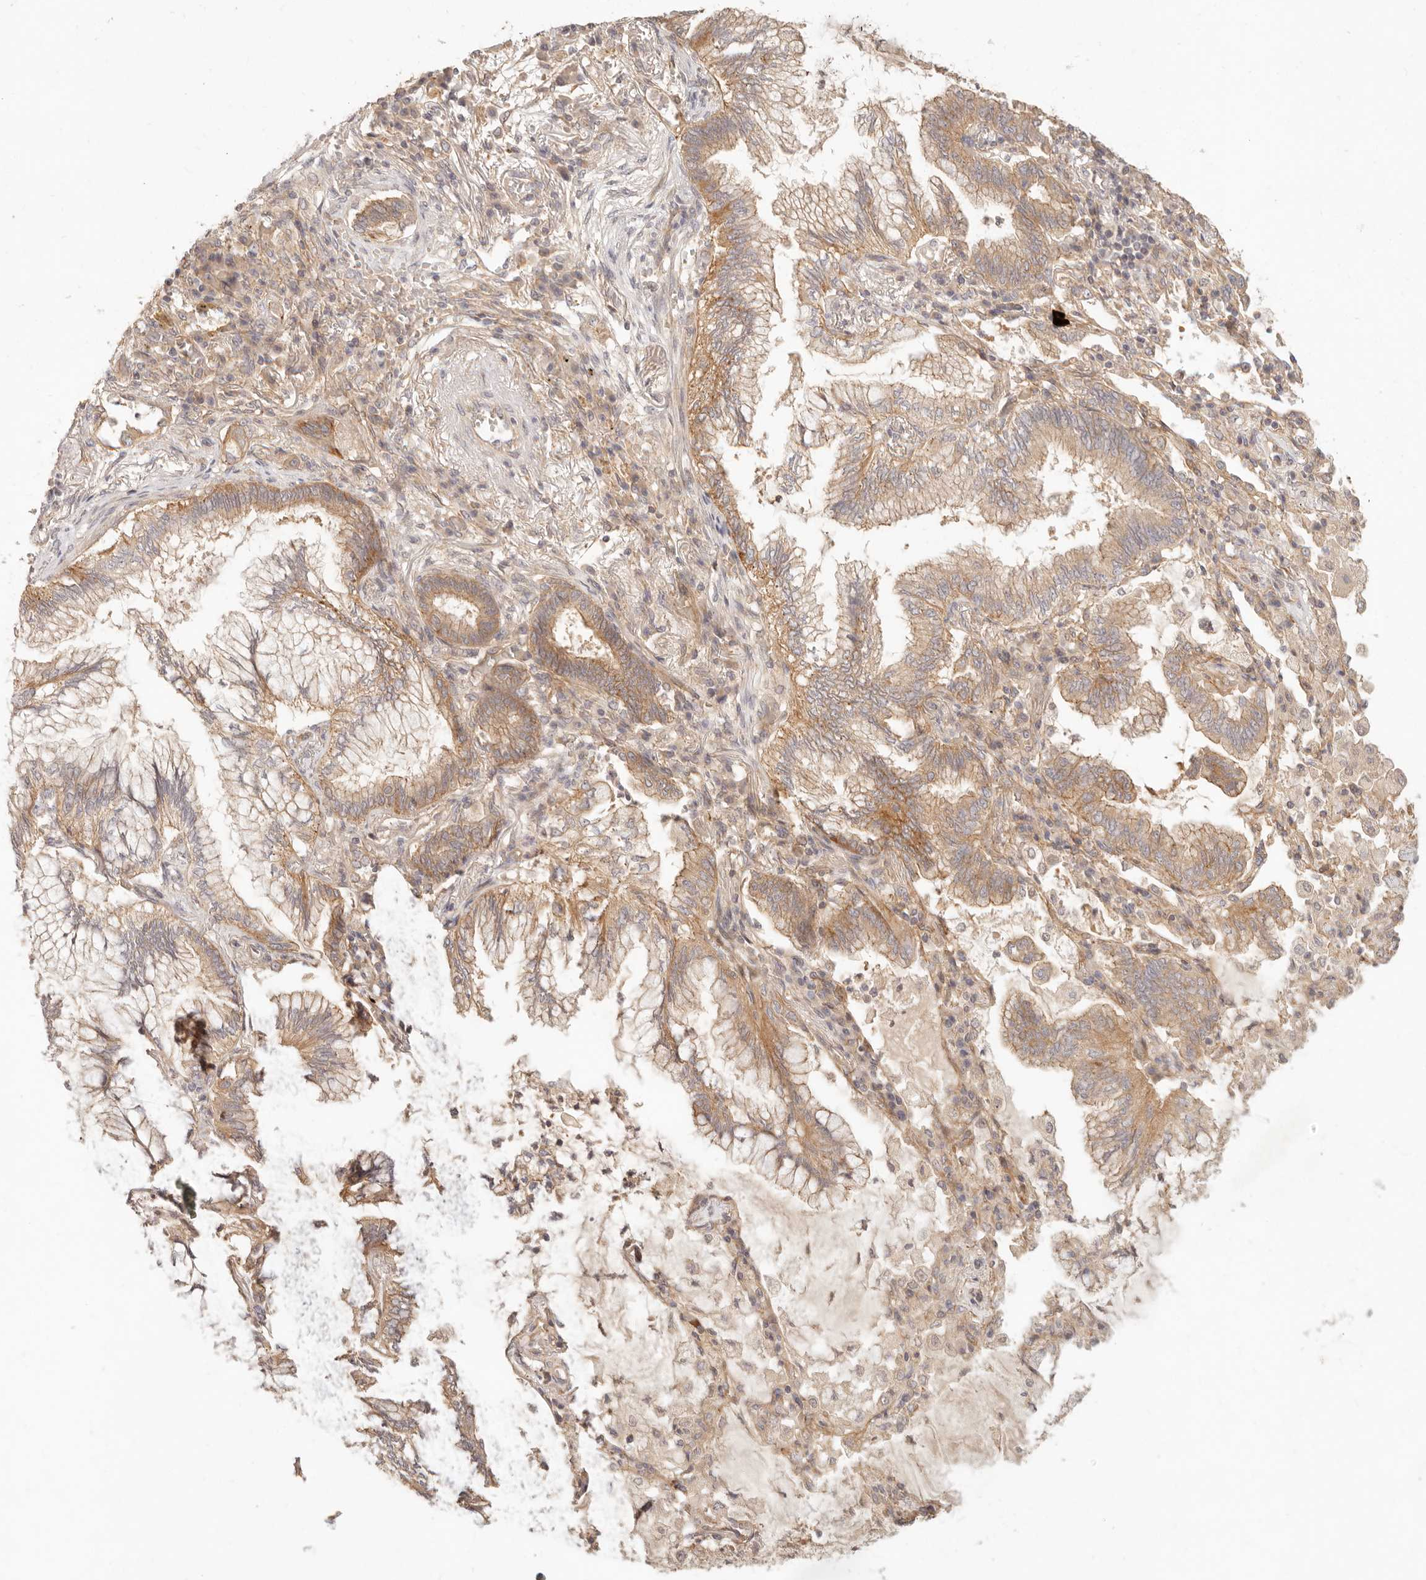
{"staining": {"intensity": "moderate", "quantity": ">75%", "location": "cytoplasmic/membranous"}, "tissue": "lung cancer", "cell_type": "Tumor cells", "image_type": "cancer", "snomed": [{"axis": "morphology", "description": "Adenocarcinoma, NOS"}, {"axis": "topography", "description": "Lung"}], "caption": "A medium amount of moderate cytoplasmic/membranous positivity is present in about >75% of tumor cells in lung cancer (adenocarcinoma) tissue.", "gene": "PPP1R3B", "patient": {"sex": "female", "age": 70}}